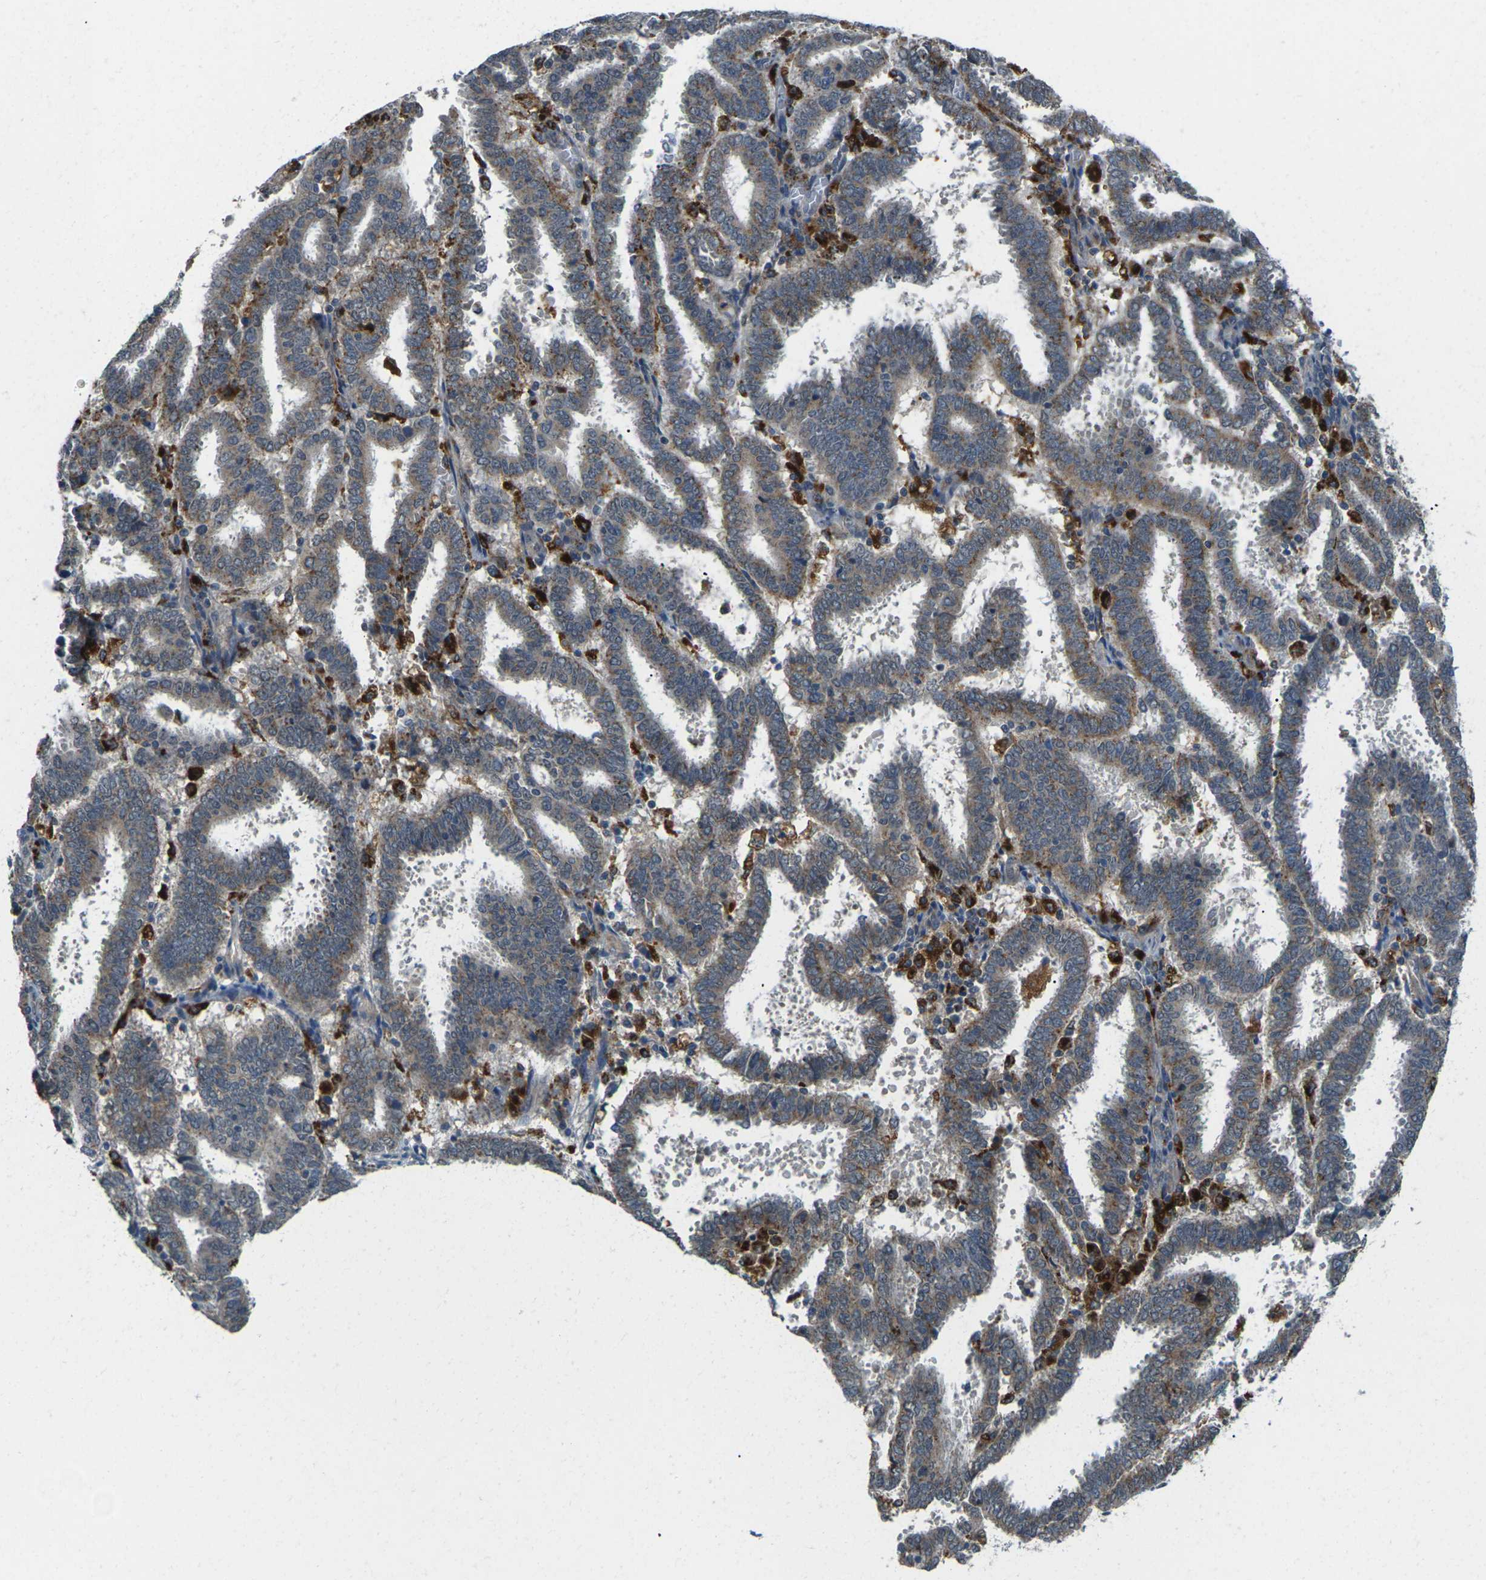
{"staining": {"intensity": "weak", "quantity": "<25%", "location": "cytoplasmic/membranous"}, "tissue": "endometrial cancer", "cell_type": "Tumor cells", "image_type": "cancer", "snomed": [{"axis": "morphology", "description": "Adenocarcinoma, NOS"}, {"axis": "topography", "description": "Uterus"}], "caption": "This image is of endometrial cancer (adenocarcinoma) stained with IHC to label a protein in brown with the nuclei are counter-stained blue. There is no staining in tumor cells. (DAB (3,3'-diaminobenzidine) IHC with hematoxylin counter stain).", "gene": "SLC31A2", "patient": {"sex": "female", "age": 83}}